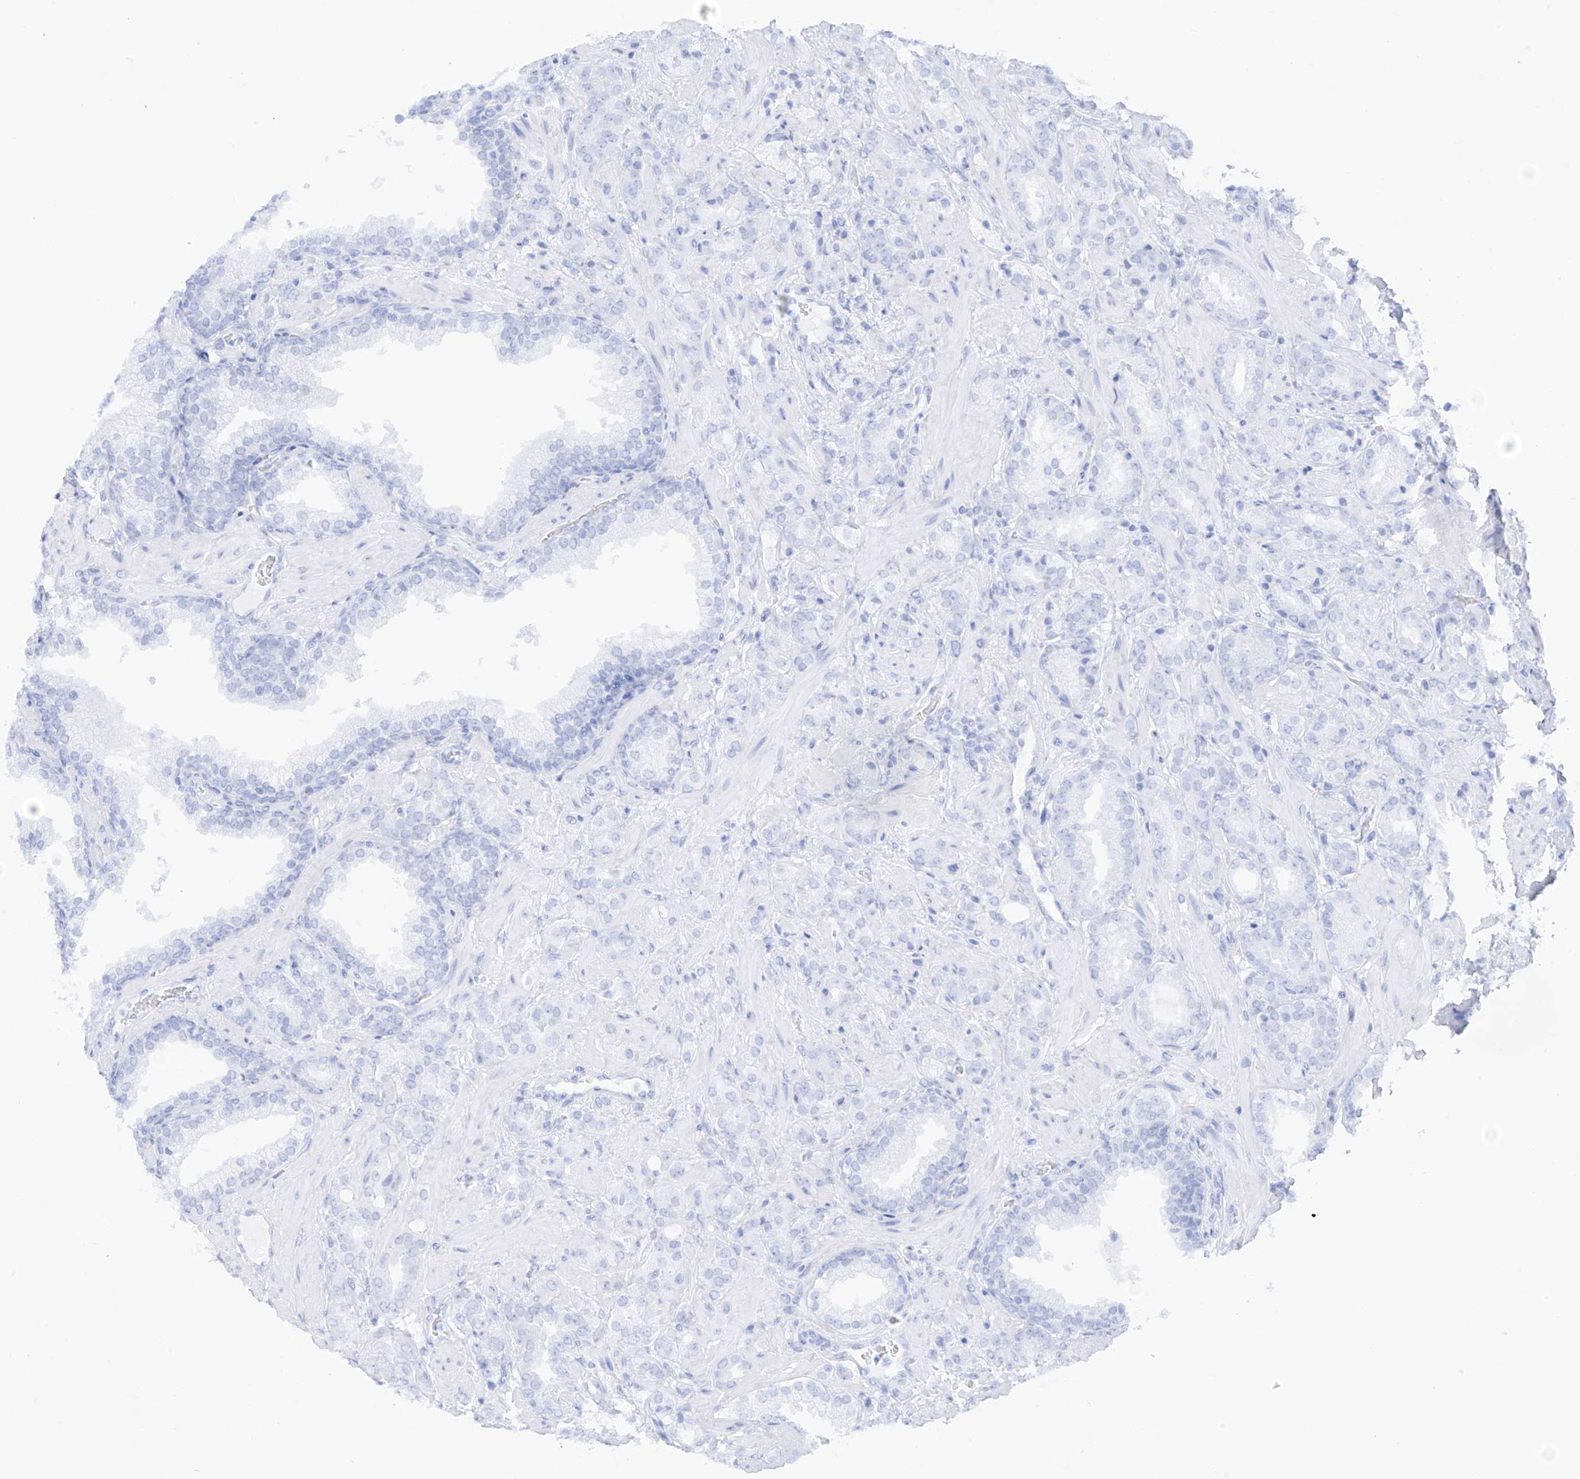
{"staining": {"intensity": "negative", "quantity": "none", "location": "none"}, "tissue": "prostate cancer", "cell_type": "Tumor cells", "image_type": "cancer", "snomed": [{"axis": "morphology", "description": "Adenocarcinoma, High grade"}, {"axis": "topography", "description": "Prostate"}], "caption": "A histopathology image of prostate cancer (adenocarcinoma (high-grade)) stained for a protein reveals no brown staining in tumor cells.", "gene": "TBXAS1", "patient": {"sex": "male", "age": 64}}